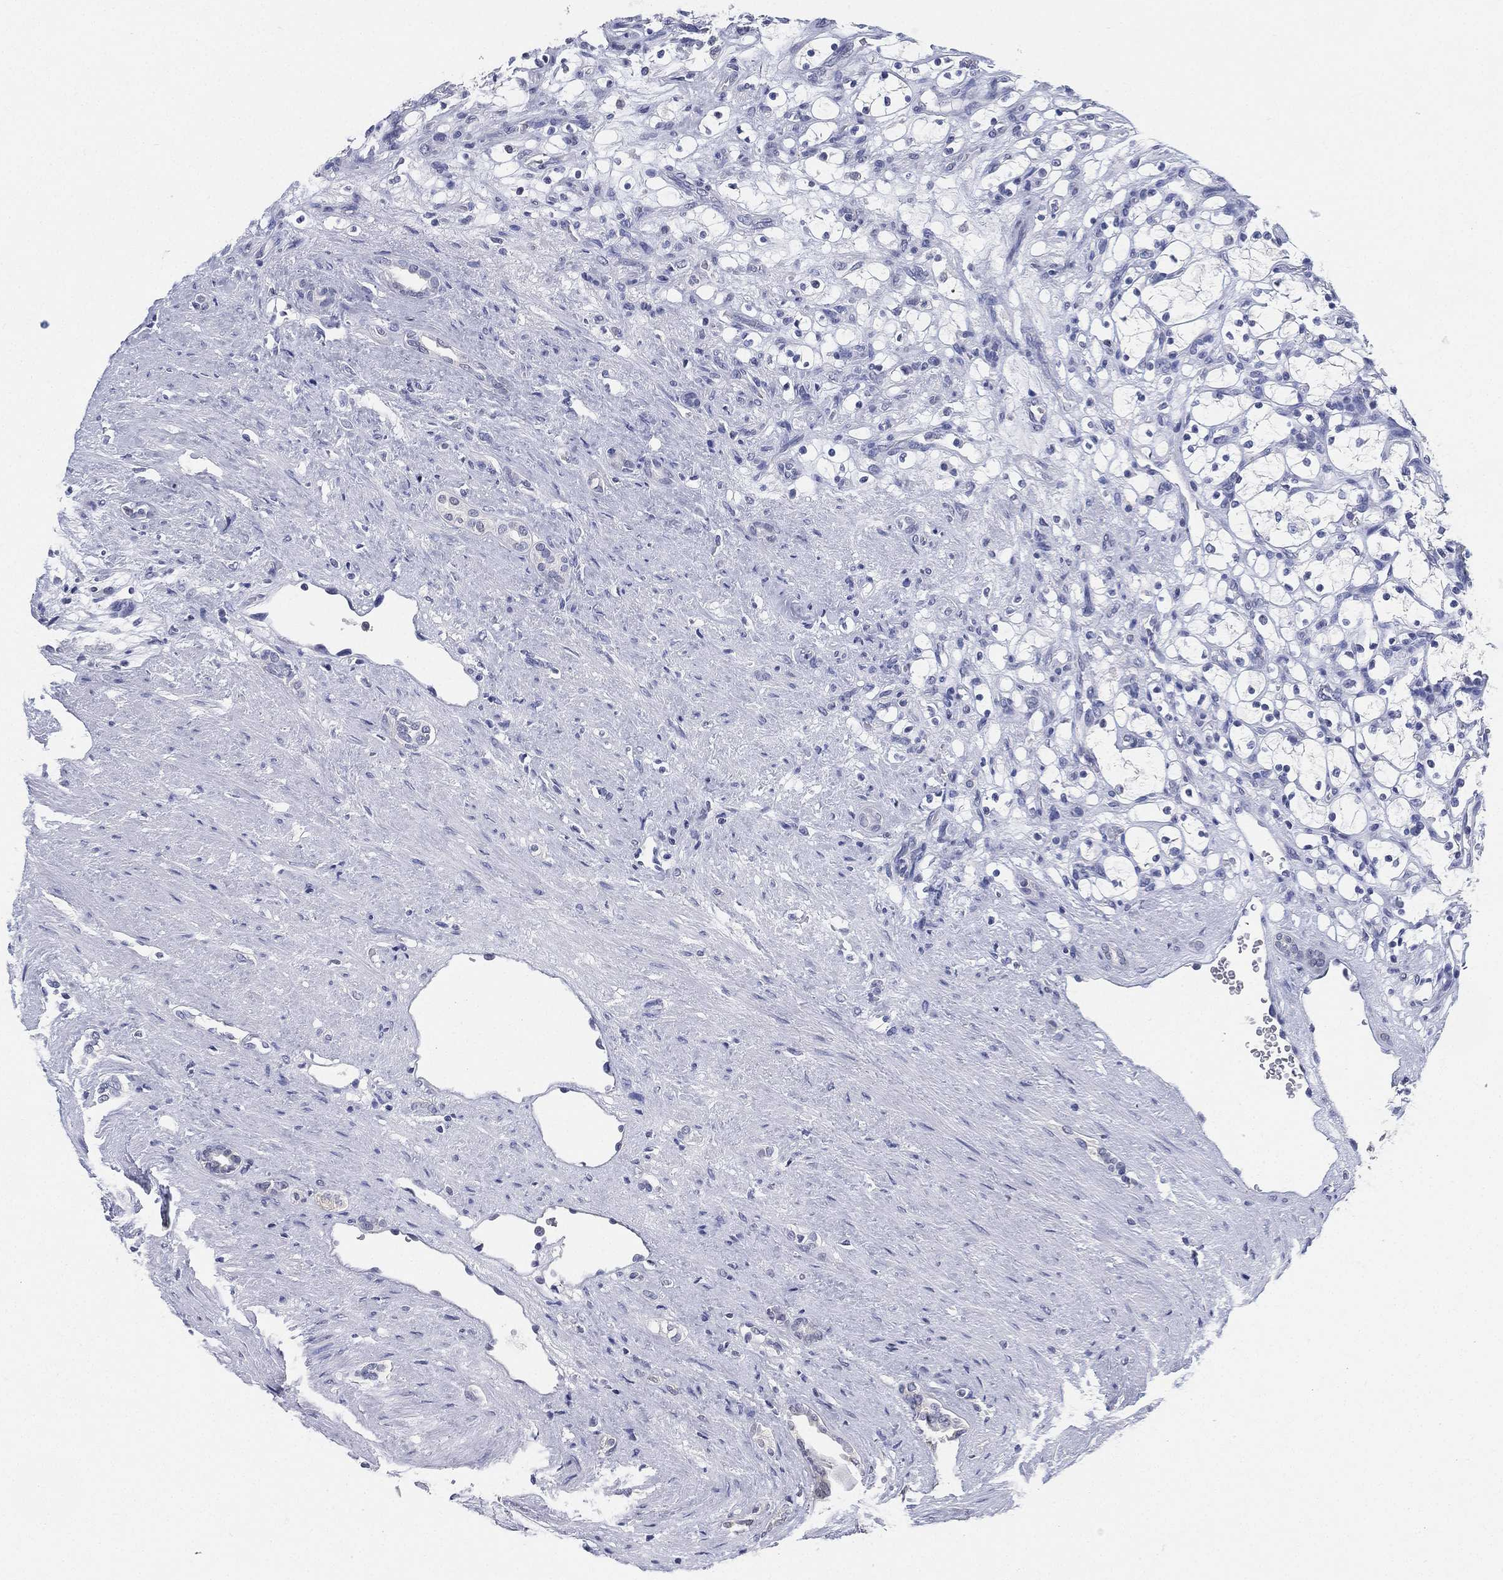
{"staining": {"intensity": "negative", "quantity": "none", "location": "none"}, "tissue": "renal cancer", "cell_type": "Tumor cells", "image_type": "cancer", "snomed": [{"axis": "morphology", "description": "Adenocarcinoma, NOS"}, {"axis": "topography", "description": "Kidney"}], "caption": "Image shows no protein staining in tumor cells of renal adenocarcinoma tissue.", "gene": "IYD", "patient": {"sex": "female", "age": 69}}